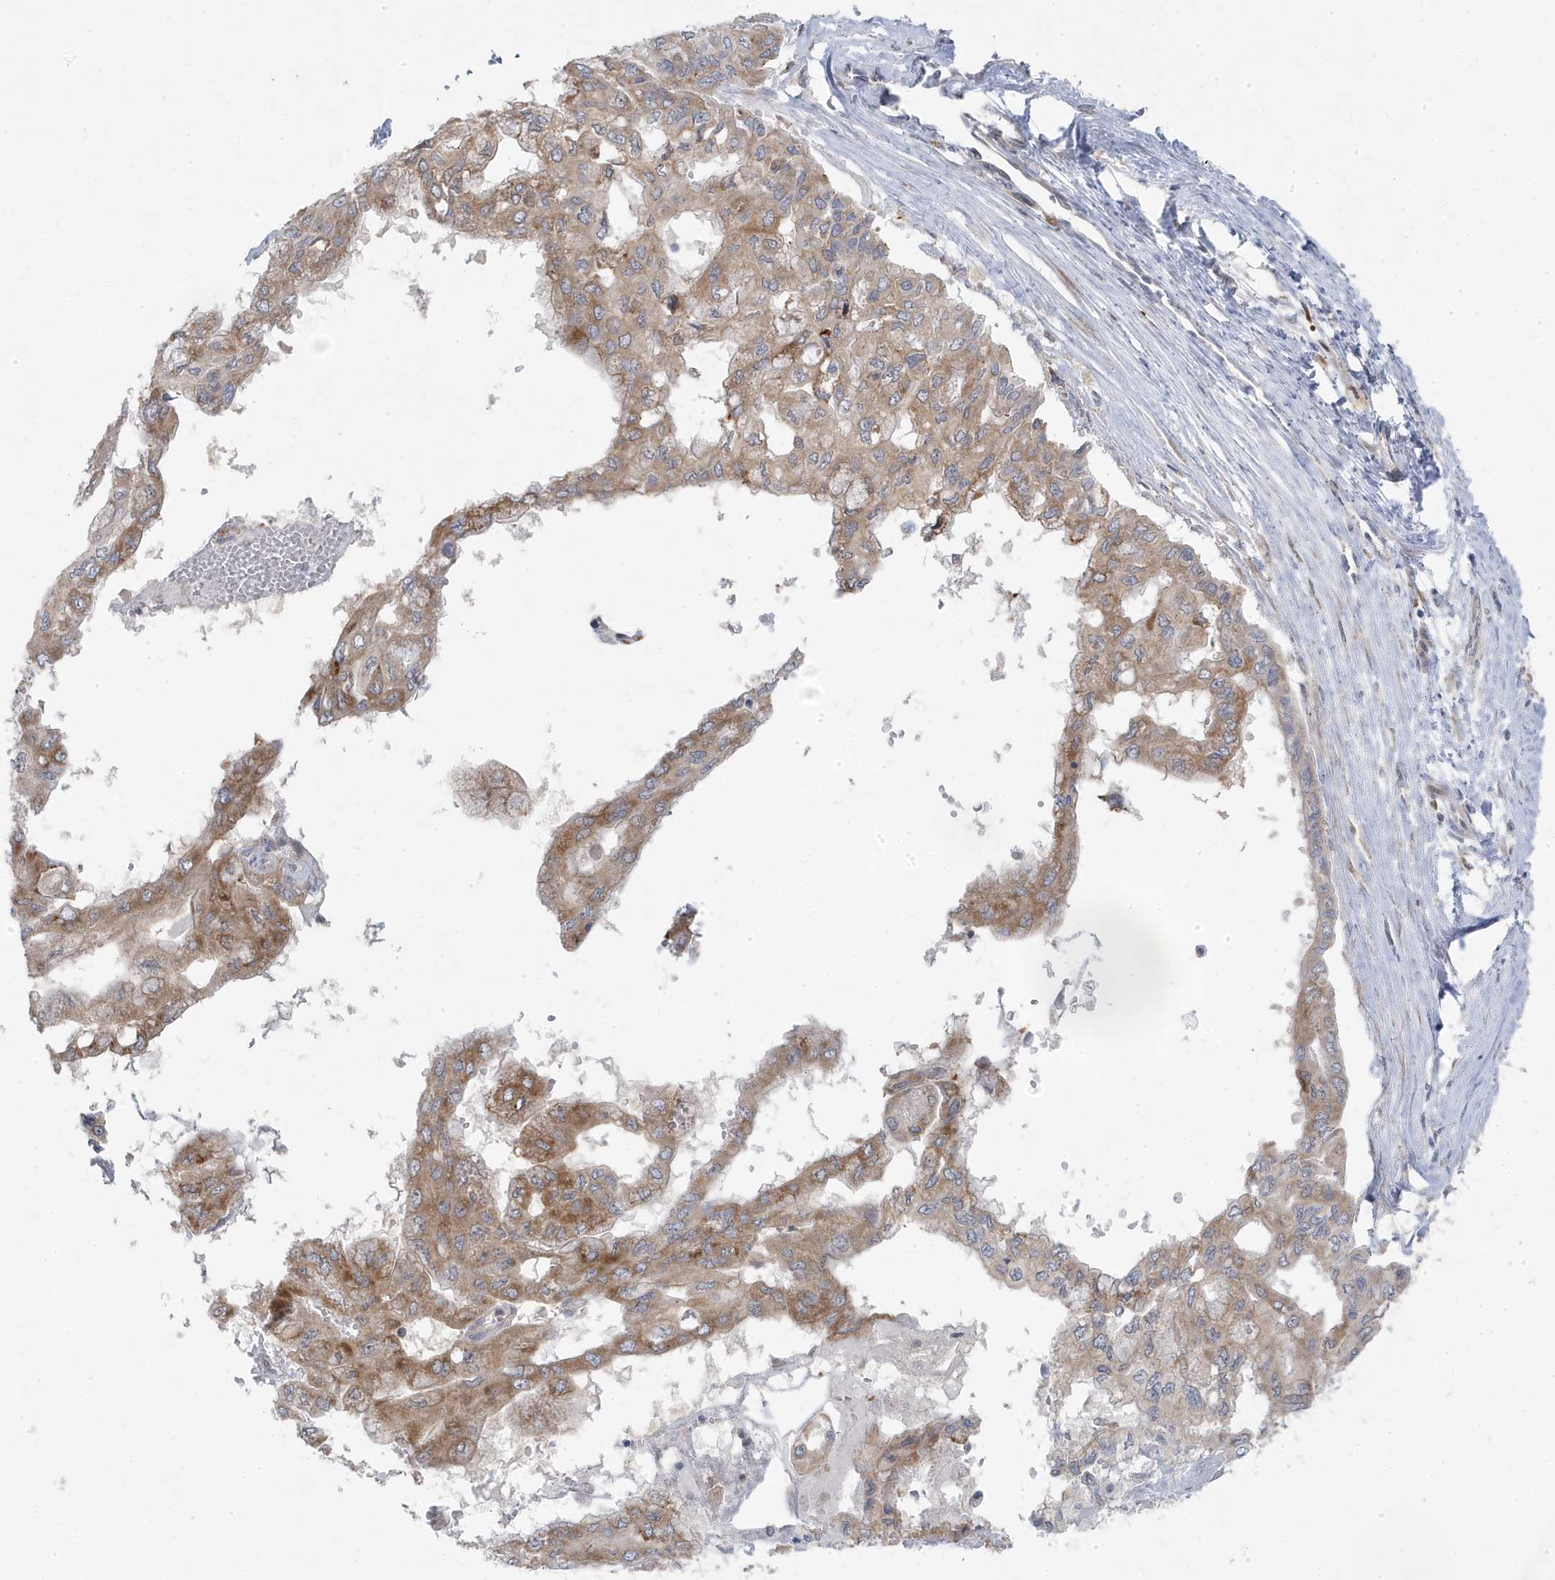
{"staining": {"intensity": "moderate", "quantity": ">75%", "location": "cytoplasmic/membranous"}, "tissue": "pancreatic cancer", "cell_type": "Tumor cells", "image_type": "cancer", "snomed": [{"axis": "morphology", "description": "Adenocarcinoma, NOS"}, {"axis": "topography", "description": "Pancreas"}], "caption": "An image of pancreatic cancer stained for a protein shows moderate cytoplasmic/membranous brown staining in tumor cells.", "gene": "ZNF654", "patient": {"sex": "male", "age": 51}}